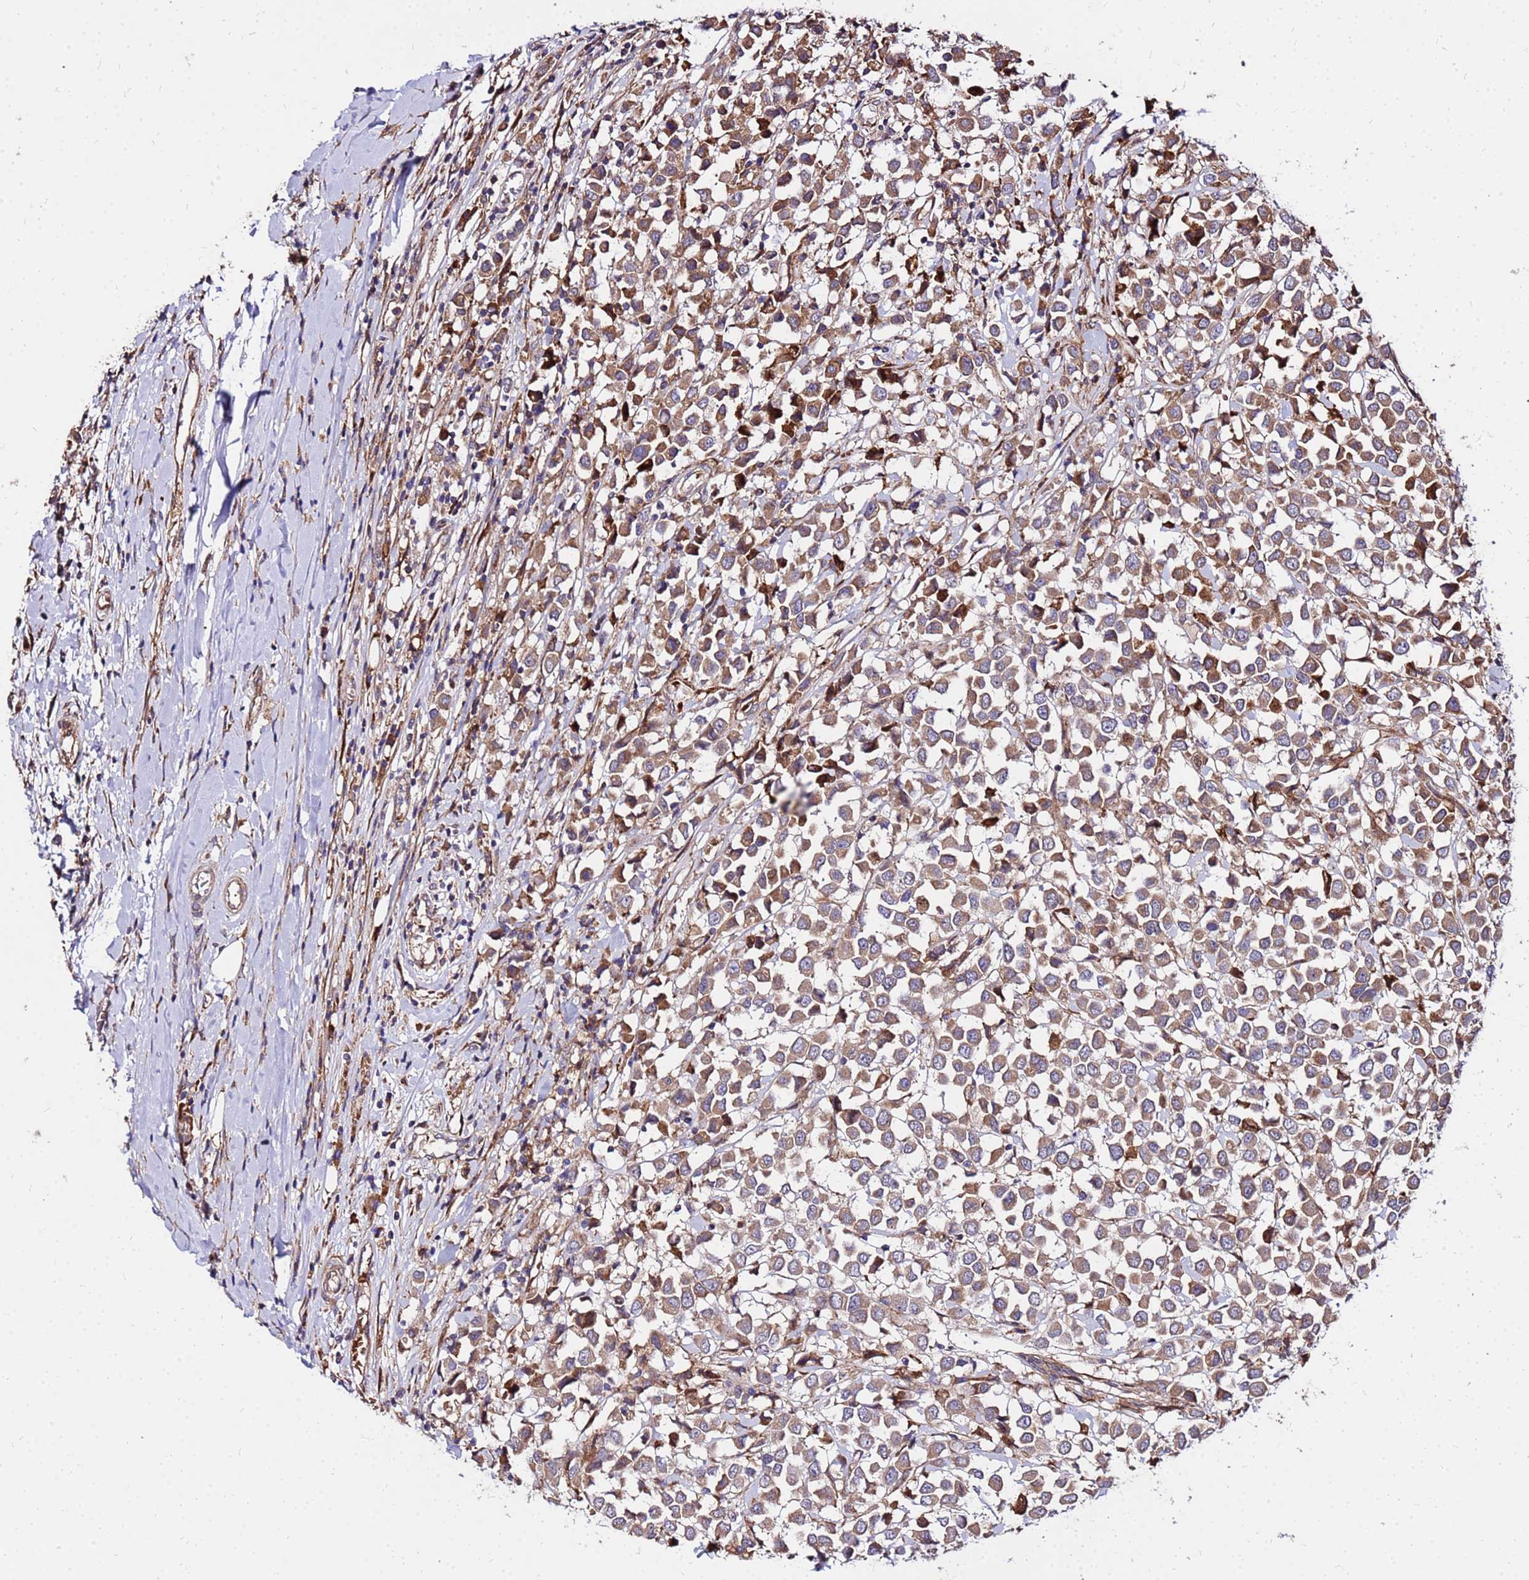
{"staining": {"intensity": "moderate", "quantity": ">75%", "location": "cytoplasmic/membranous"}, "tissue": "breast cancer", "cell_type": "Tumor cells", "image_type": "cancer", "snomed": [{"axis": "morphology", "description": "Duct carcinoma"}, {"axis": "topography", "description": "Breast"}], "caption": "DAB immunohistochemical staining of human infiltrating ductal carcinoma (breast) exhibits moderate cytoplasmic/membranous protein positivity in approximately >75% of tumor cells. Nuclei are stained in blue.", "gene": "WWC2", "patient": {"sex": "female", "age": 61}}